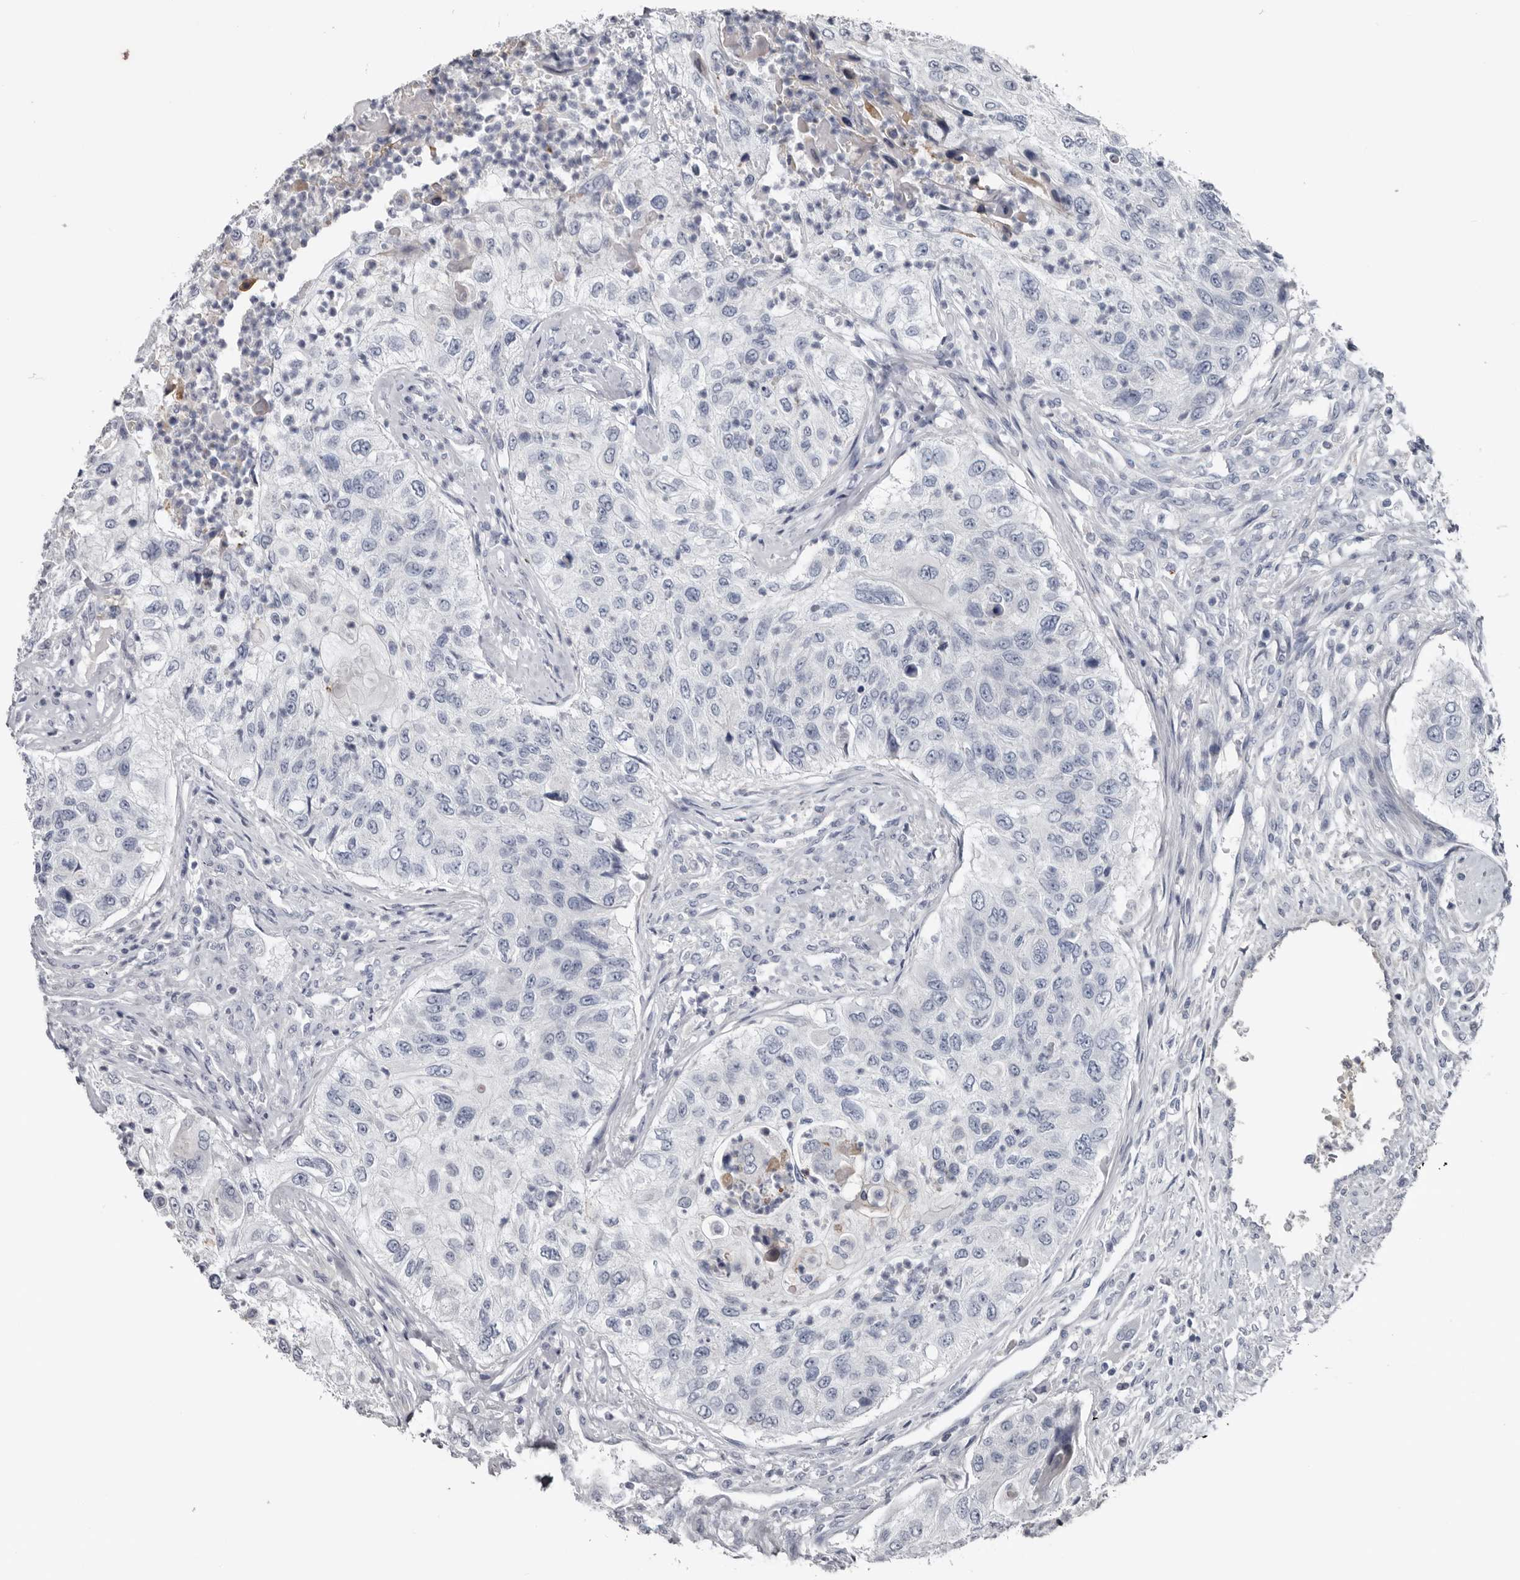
{"staining": {"intensity": "negative", "quantity": "none", "location": "none"}, "tissue": "urothelial cancer", "cell_type": "Tumor cells", "image_type": "cancer", "snomed": [{"axis": "morphology", "description": "Urothelial carcinoma, High grade"}, {"axis": "topography", "description": "Urinary bladder"}], "caption": "Immunohistochemistry of urothelial carcinoma (high-grade) displays no staining in tumor cells. The staining was performed using DAB to visualize the protein expression in brown, while the nuclei were stained in blue with hematoxylin (Magnification: 20x).", "gene": "FABP7", "patient": {"sex": "female", "age": 60}}